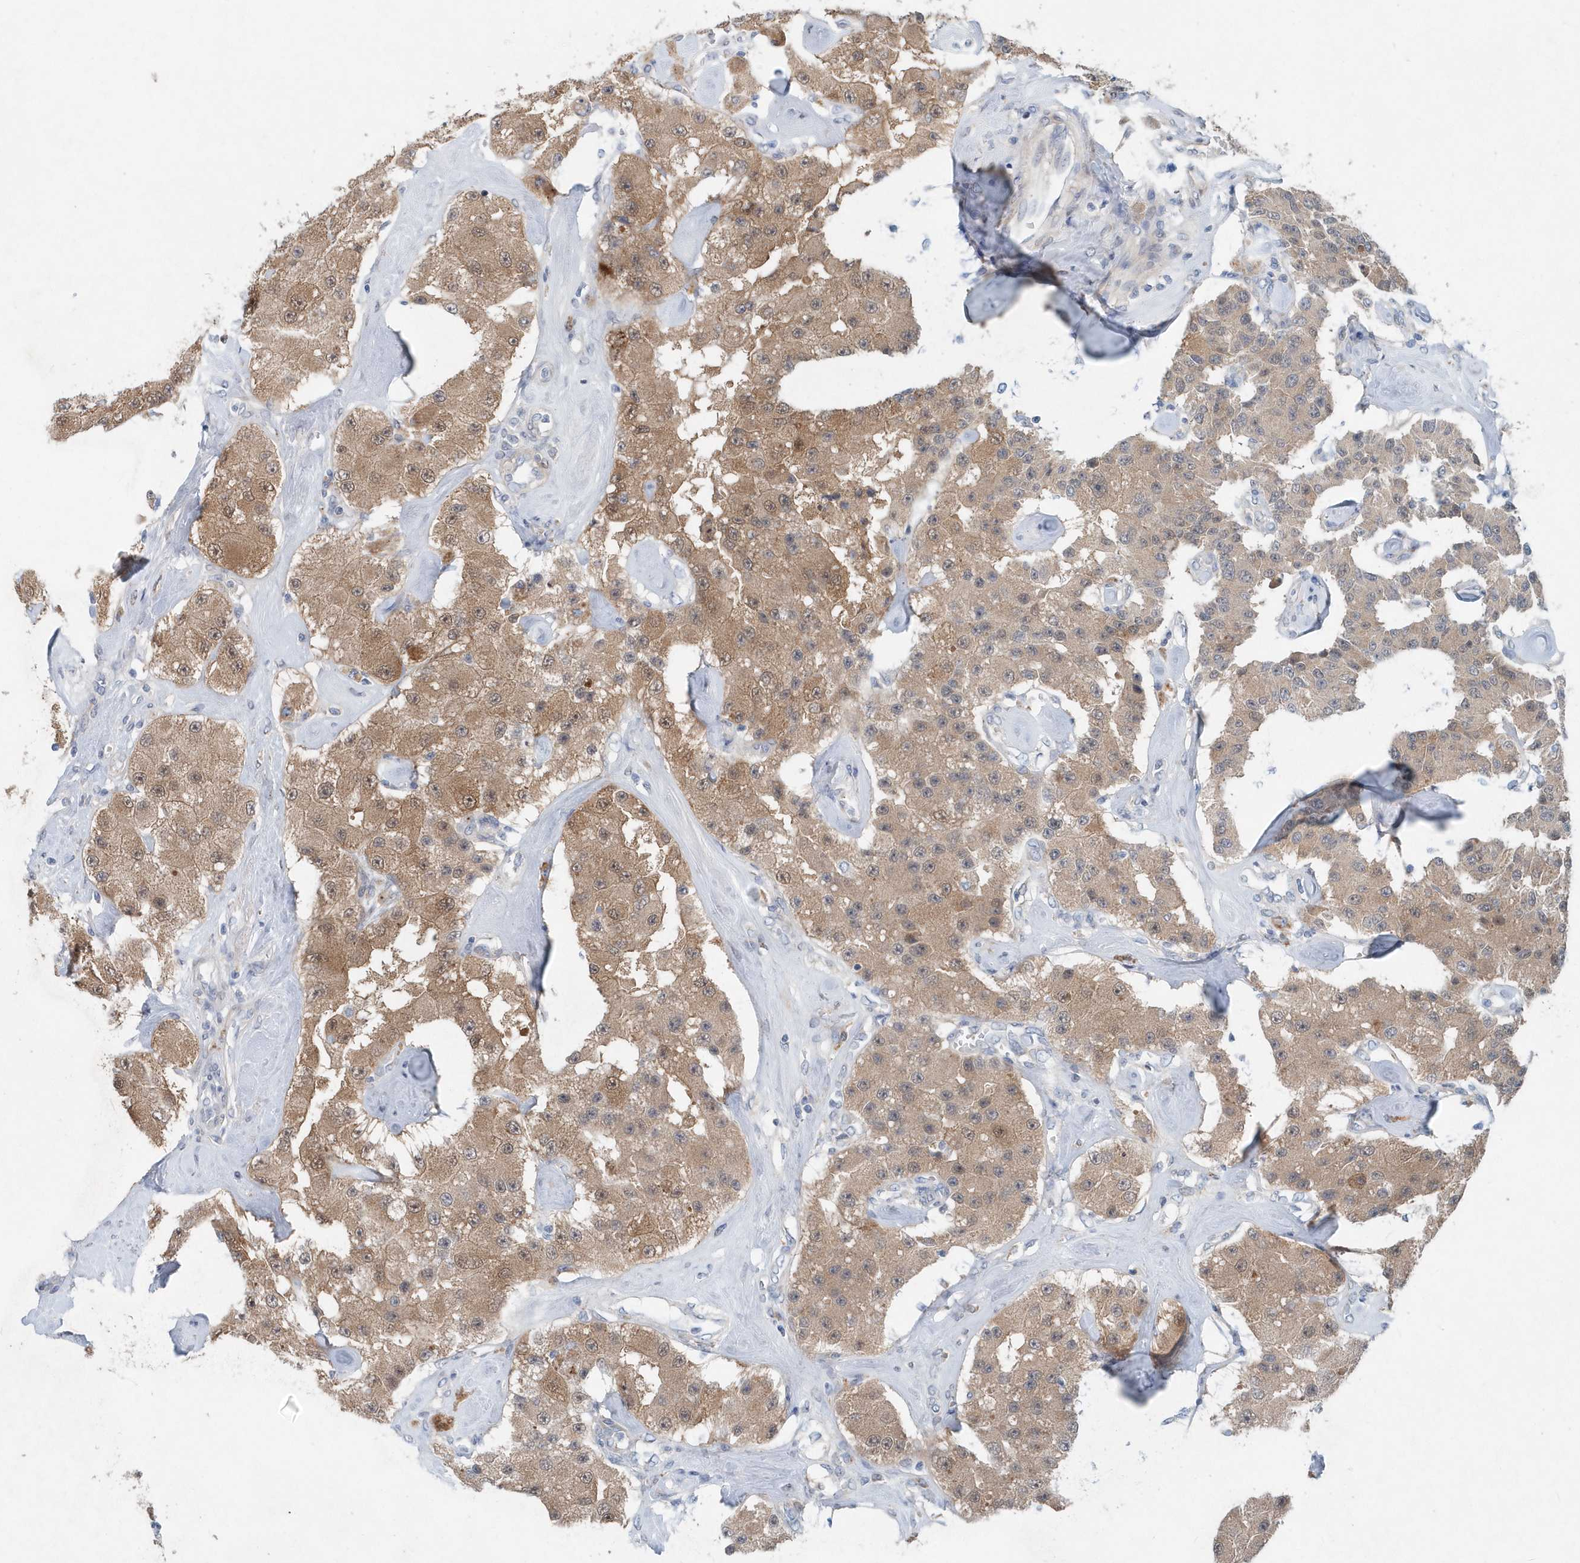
{"staining": {"intensity": "moderate", "quantity": ">75%", "location": "cytoplasmic/membranous"}, "tissue": "carcinoid", "cell_type": "Tumor cells", "image_type": "cancer", "snomed": [{"axis": "morphology", "description": "Carcinoid, malignant, NOS"}, {"axis": "topography", "description": "Pancreas"}], "caption": "The image exhibits staining of carcinoid, revealing moderate cytoplasmic/membranous protein positivity (brown color) within tumor cells.", "gene": "PFN2", "patient": {"sex": "male", "age": 41}}